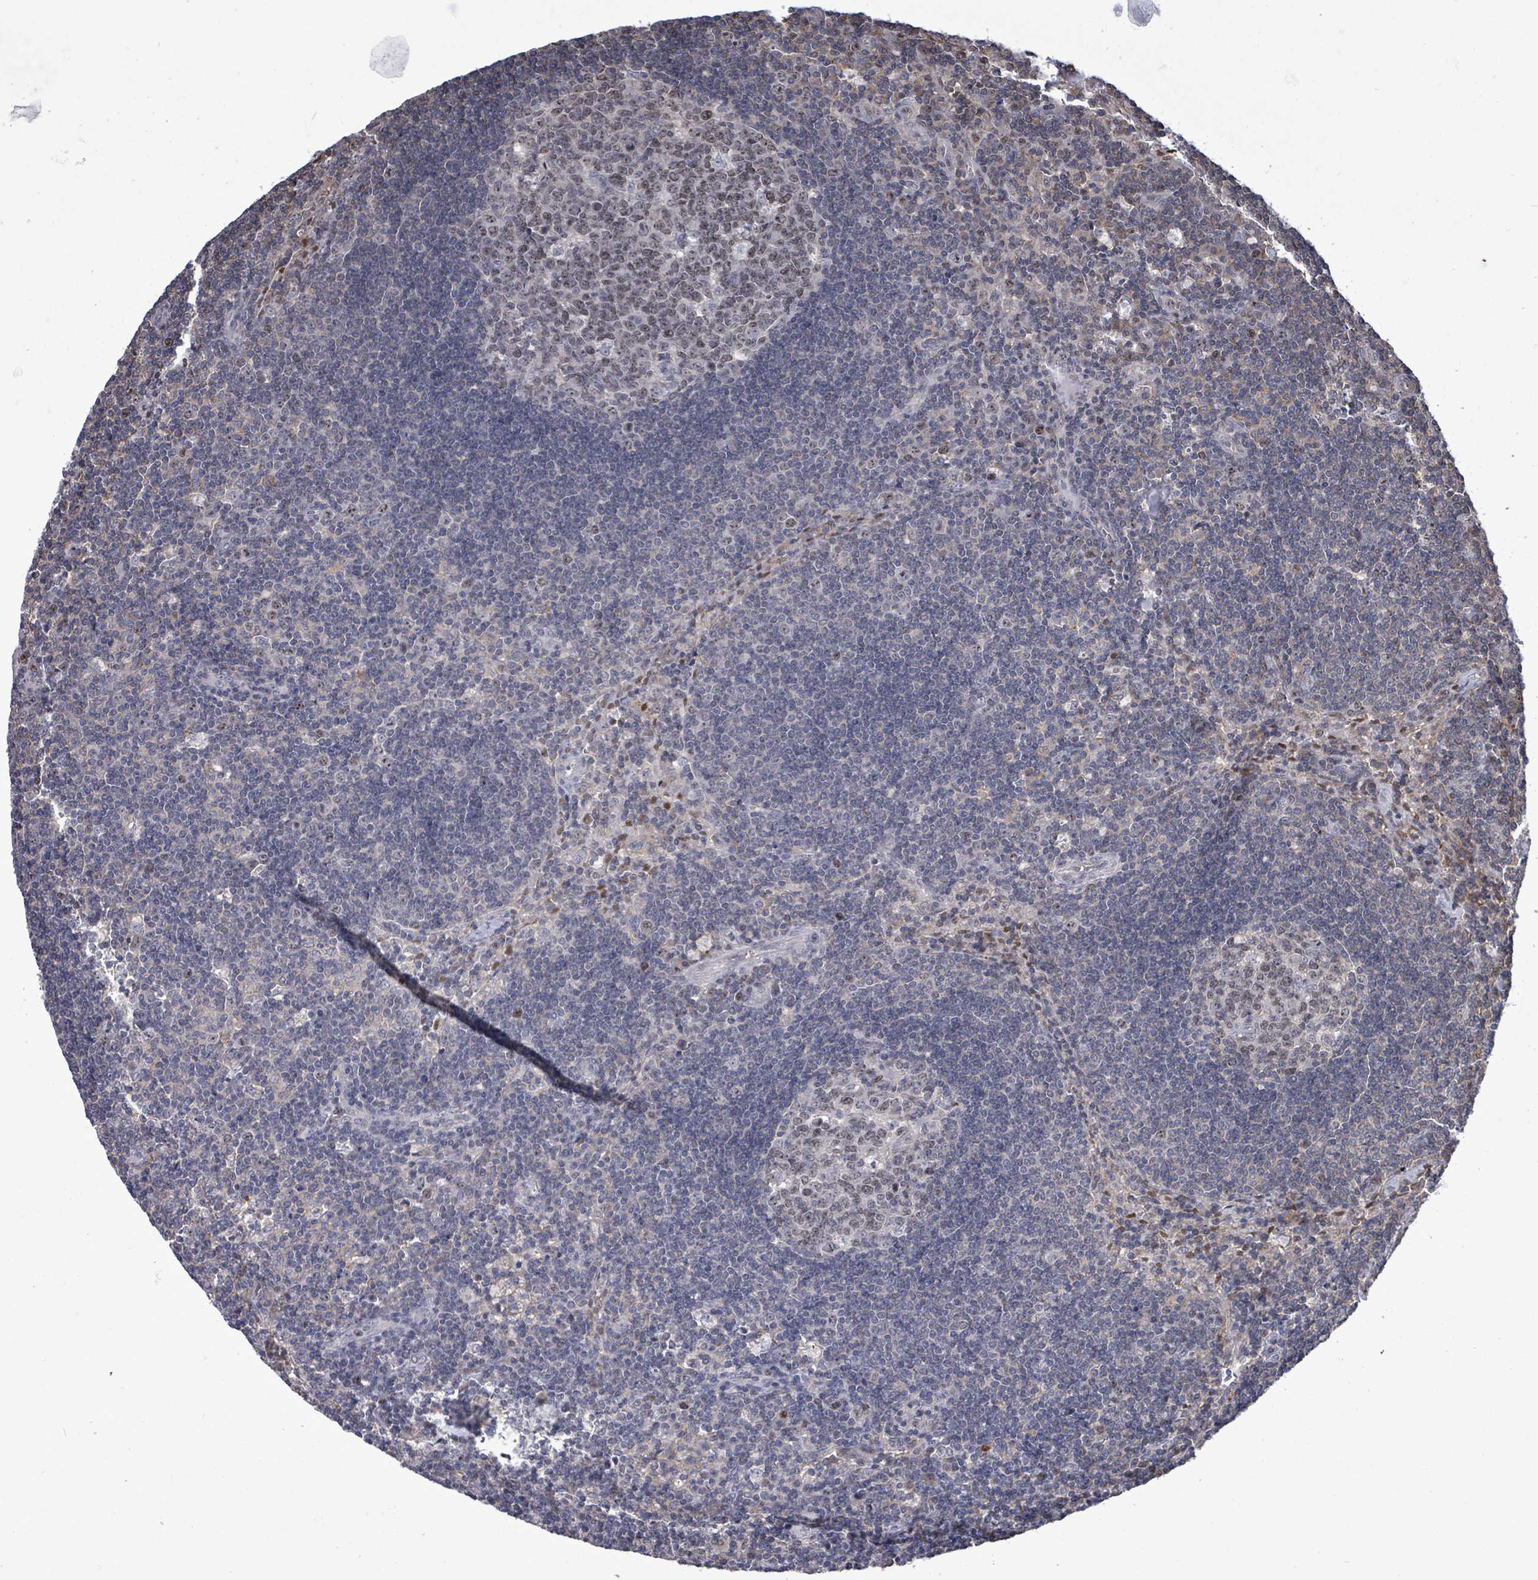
{"staining": {"intensity": "weak", "quantity": ">75%", "location": "nuclear"}, "tissue": "lymph node", "cell_type": "Germinal center cells", "image_type": "normal", "snomed": [{"axis": "morphology", "description": "Normal tissue, NOS"}, {"axis": "topography", "description": "Lymph node"}], "caption": "IHC of benign lymph node exhibits low levels of weak nuclear staining in about >75% of germinal center cells.", "gene": "PAPSS1", "patient": {"sex": "male", "age": 58}}